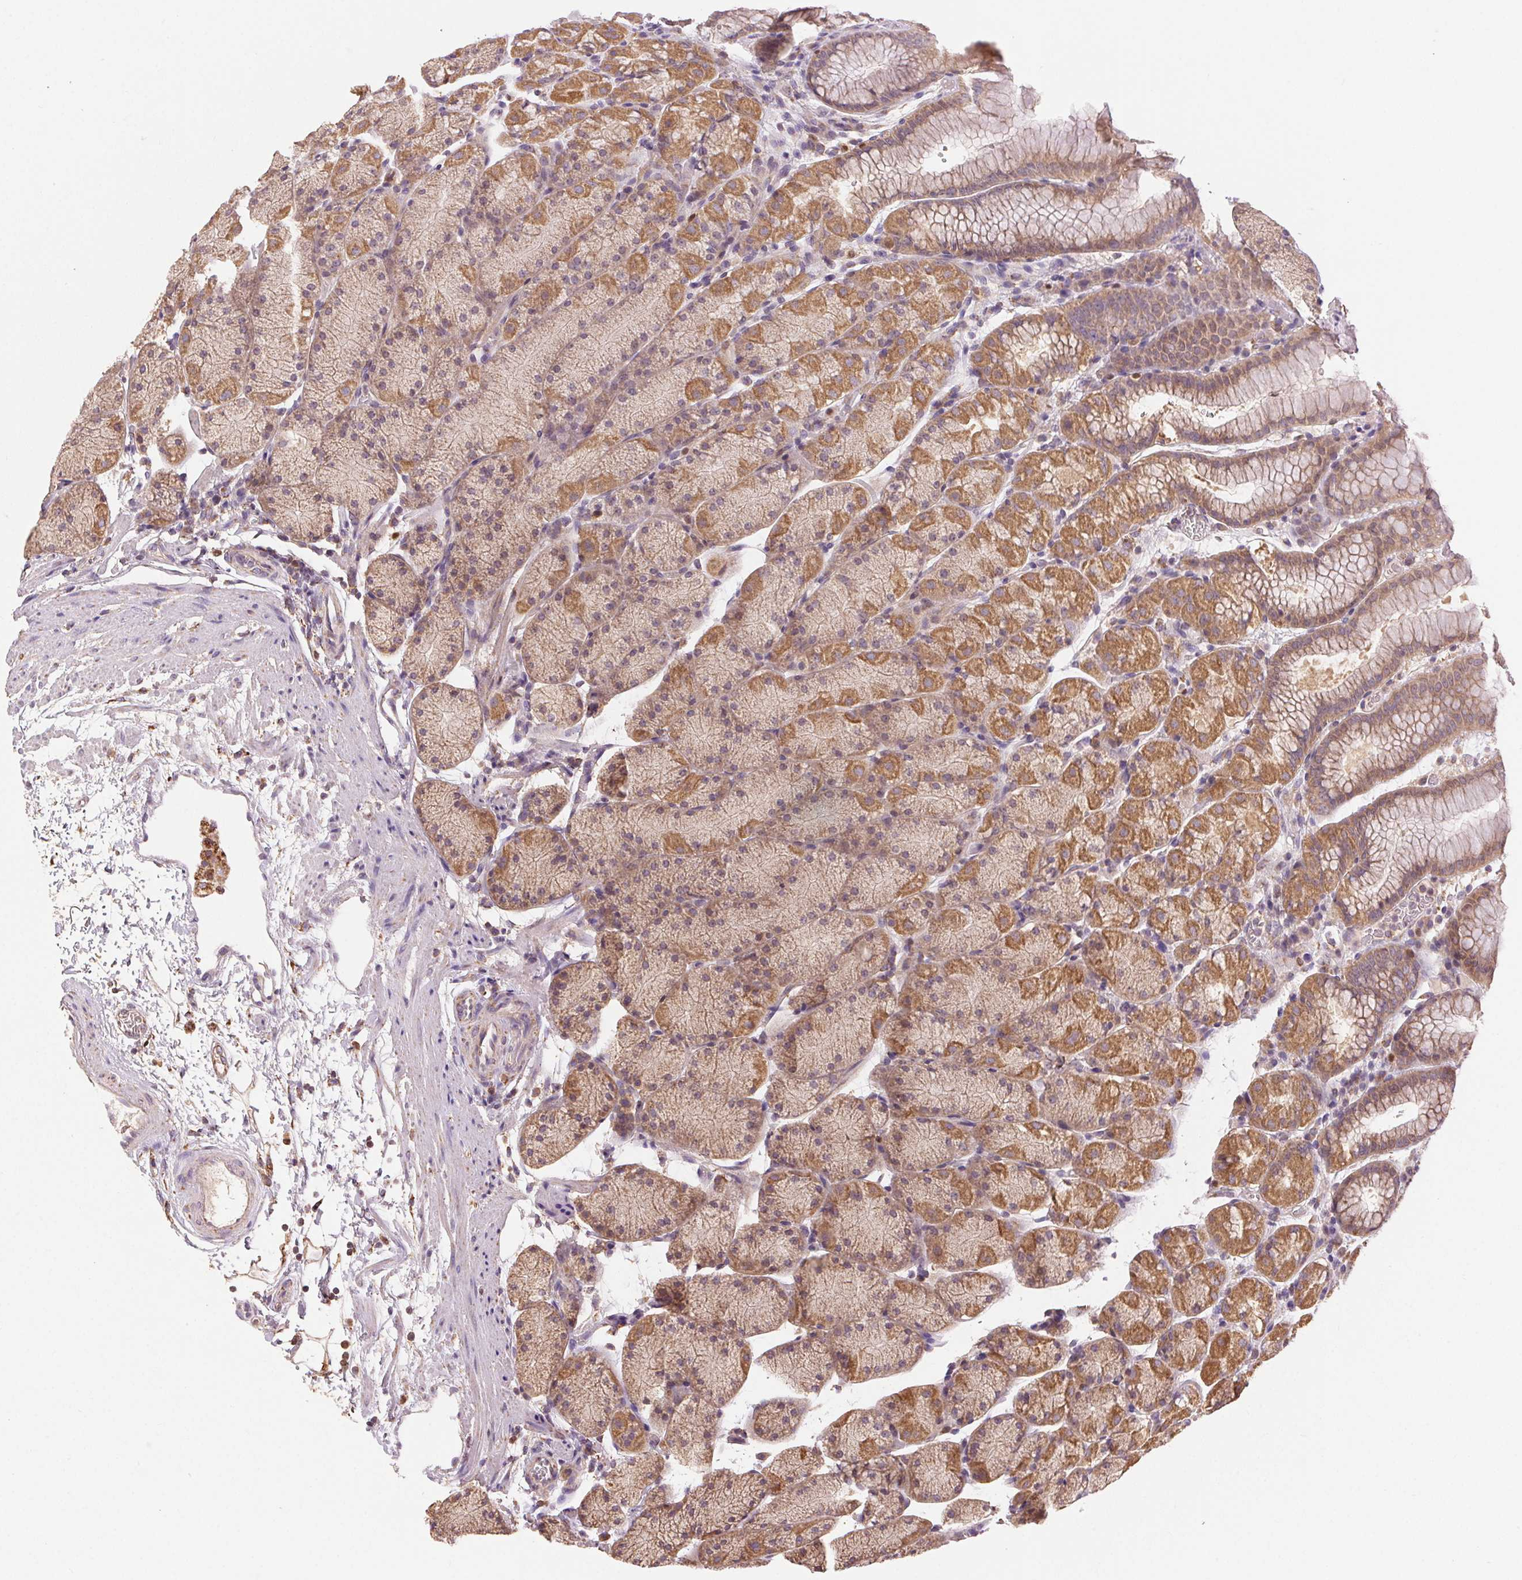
{"staining": {"intensity": "moderate", "quantity": ">75%", "location": "cytoplasmic/membranous"}, "tissue": "stomach", "cell_type": "Glandular cells", "image_type": "normal", "snomed": [{"axis": "morphology", "description": "Normal tissue, NOS"}, {"axis": "topography", "description": "Stomach, upper"}, {"axis": "topography", "description": "Stomach"}], "caption": "High-power microscopy captured an immunohistochemistry (IHC) micrograph of benign stomach, revealing moderate cytoplasmic/membranous positivity in about >75% of glandular cells.", "gene": "FNBP1L", "patient": {"sex": "male", "age": 76}}